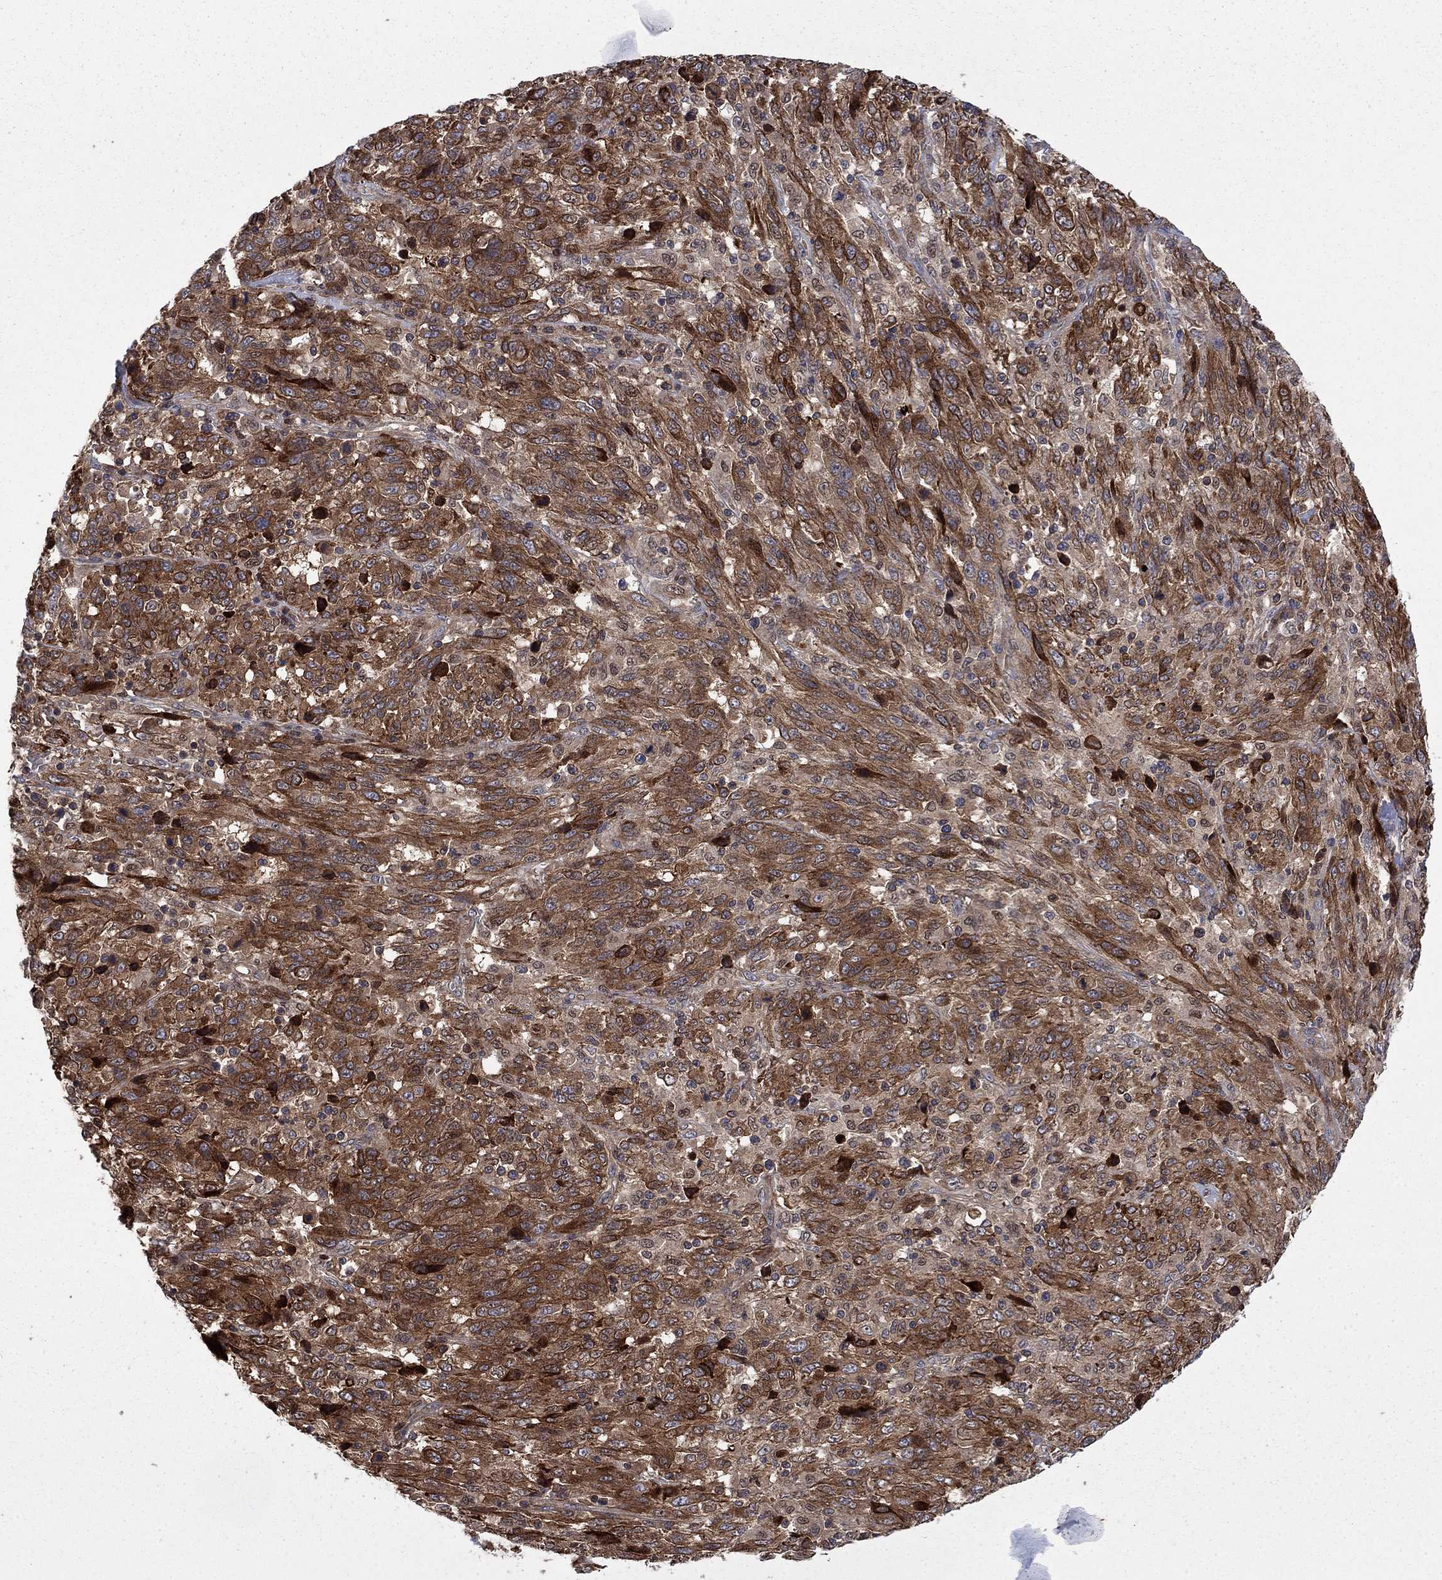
{"staining": {"intensity": "strong", "quantity": "25%-75%", "location": "cytoplasmic/membranous"}, "tissue": "melanoma", "cell_type": "Tumor cells", "image_type": "cancer", "snomed": [{"axis": "morphology", "description": "Malignant melanoma, NOS"}, {"axis": "topography", "description": "Skin"}], "caption": "This histopathology image exhibits immunohistochemistry staining of melanoma, with high strong cytoplasmic/membranous positivity in about 25%-75% of tumor cells.", "gene": "HDAC4", "patient": {"sex": "female", "age": 91}}